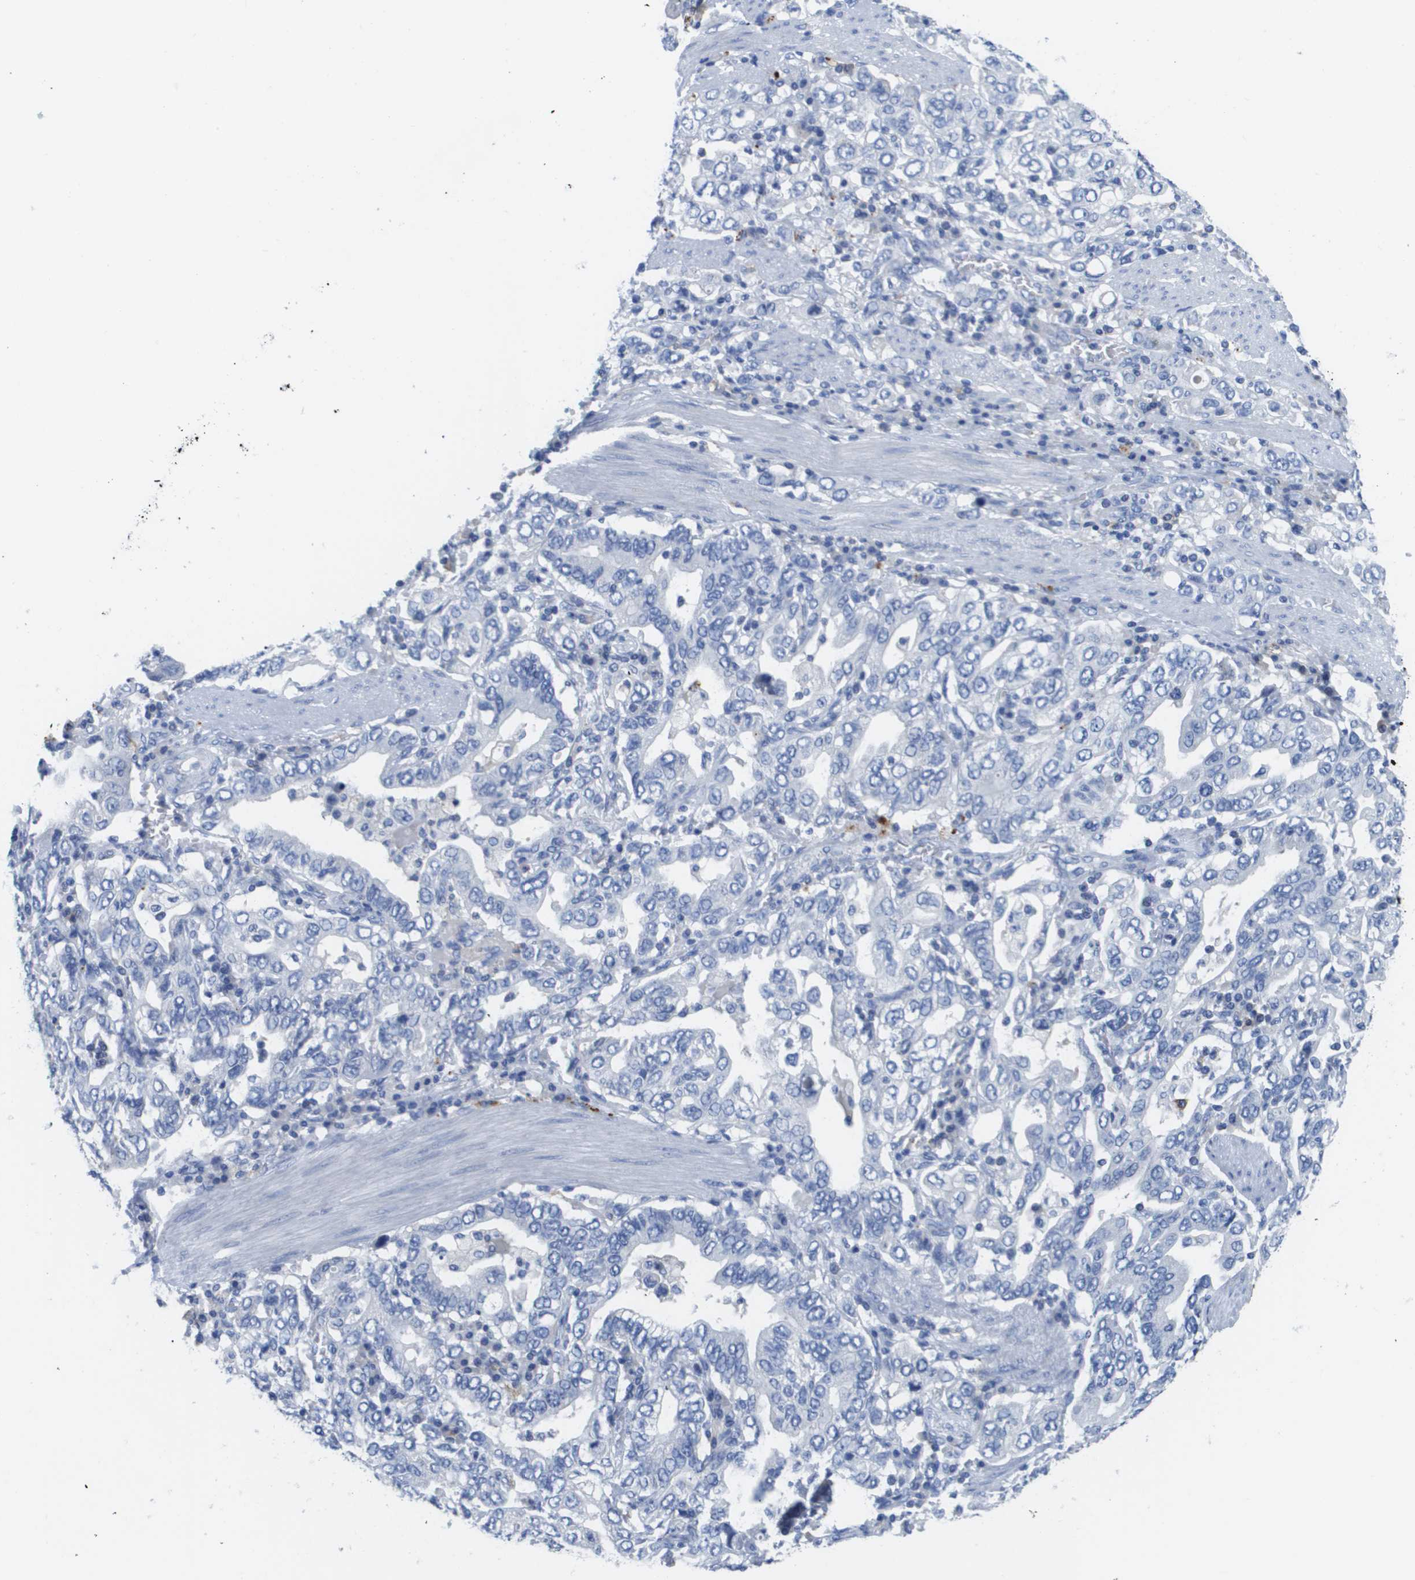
{"staining": {"intensity": "negative", "quantity": "none", "location": "none"}, "tissue": "stomach cancer", "cell_type": "Tumor cells", "image_type": "cancer", "snomed": [{"axis": "morphology", "description": "Adenocarcinoma, NOS"}, {"axis": "topography", "description": "Stomach, upper"}], "caption": "DAB (3,3'-diaminobenzidine) immunohistochemical staining of stomach cancer demonstrates no significant positivity in tumor cells. Brightfield microscopy of IHC stained with DAB (brown) and hematoxylin (blue), captured at high magnification.", "gene": "MS4A1", "patient": {"sex": "male", "age": 62}}